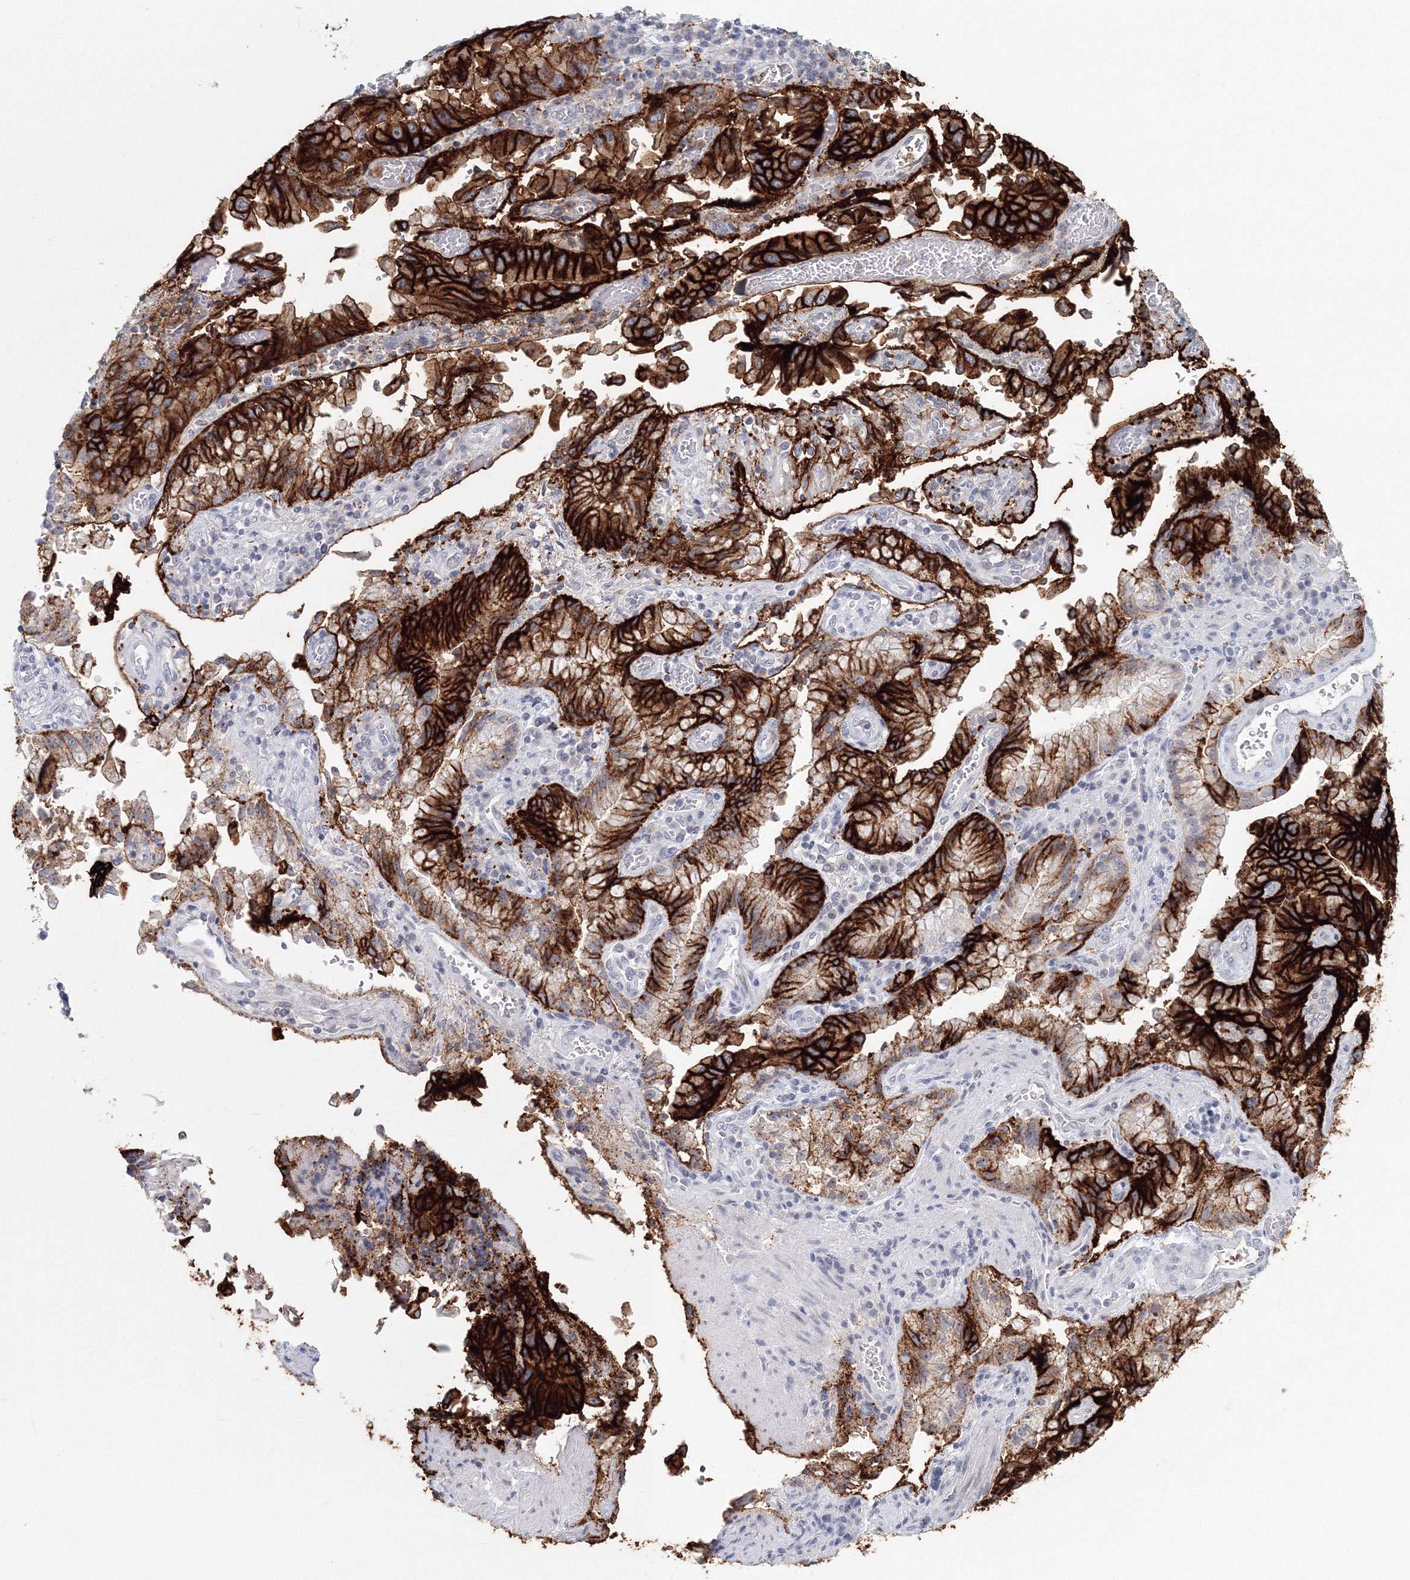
{"staining": {"intensity": "strong", "quantity": ">75%", "location": "cytoplasmic/membranous"}, "tissue": "stomach cancer", "cell_type": "Tumor cells", "image_type": "cancer", "snomed": [{"axis": "morphology", "description": "Adenocarcinoma, NOS"}, {"axis": "topography", "description": "Stomach"}], "caption": "This histopathology image displays stomach cancer stained with immunohistochemistry to label a protein in brown. The cytoplasmic/membranous of tumor cells show strong positivity for the protein. Nuclei are counter-stained blue.", "gene": "VSIG1", "patient": {"sex": "male", "age": 62}}